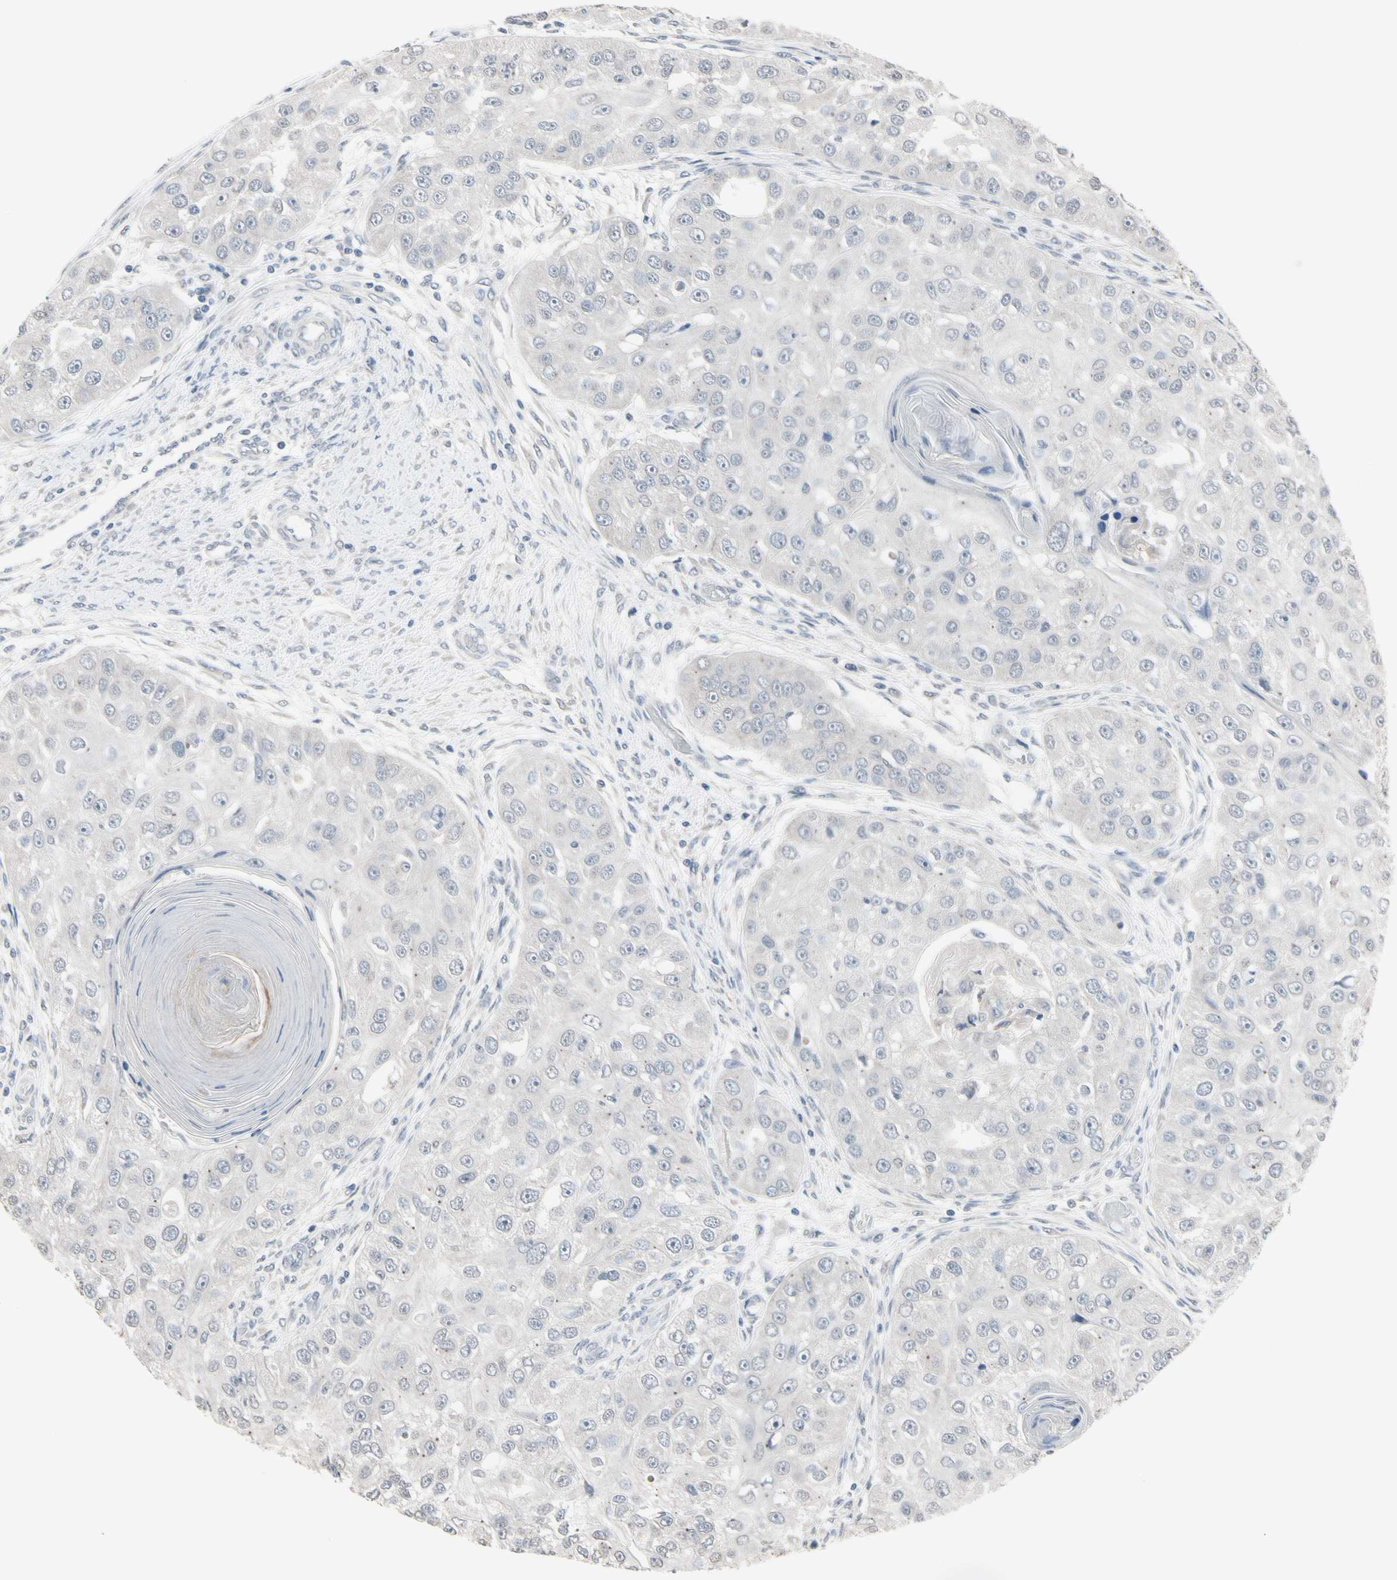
{"staining": {"intensity": "negative", "quantity": "none", "location": "none"}, "tissue": "head and neck cancer", "cell_type": "Tumor cells", "image_type": "cancer", "snomed": [{"axis": "morphology", "description": "Normal tissue, NOS"}, {"axis": "morphology", "description": "Squamous cell carcinoma, NOS"}, {"axis": "topography", "description": "Skeletal muscle"}, {"axis": "topography", "description": "Head-Neck"}], "caption": "Immunohistochemistry (IHC) photomicrograph of human head and neck cancer (squamous cell carcinoma) stained for a protein (brown), which reveals no positivity in tumor cells. Brightfield microscopy of IHC stained with DAB (3,3'-diaminobenzidine) (brown) and hematoxylin (blue), captured at high magnification.", "gene": "SV2A", "patient": {"sex": "male", "age": 51}}